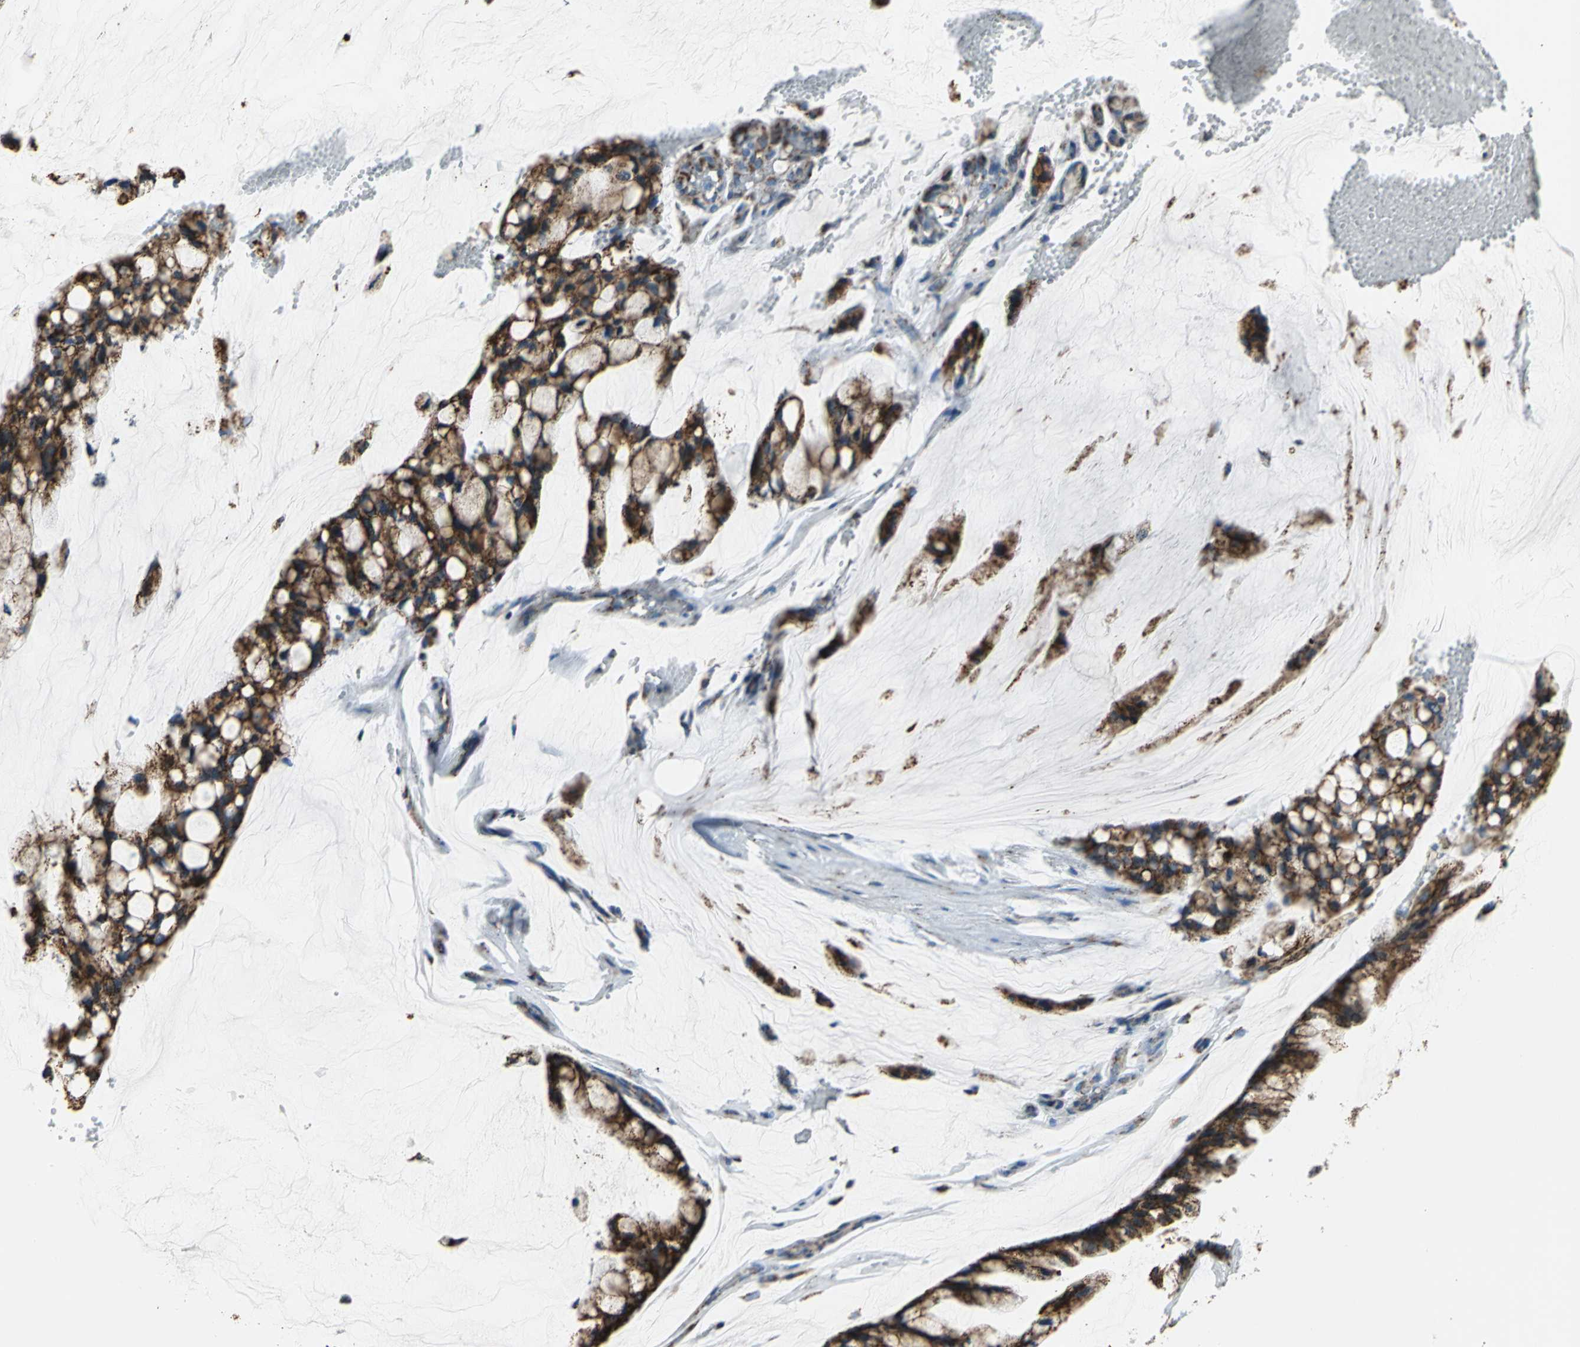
{"staining": {"intensity": "strong", "quantity": ">75%", "location": "cytoplasmic/membranous"}, "tissue": "ovarian cancer", "cell_type": "Tumor cells", "image_type": "cancer", "snomed": [{"axis": "morphology", "description": "Cystadenocarcinoma, mucinous, NOS"}, {"axis": "topography", "description": "Ovary"}], "caption": "An immunohistochemistry (IHC) micrograph of tumor tissue is shown. Protein staining in brown shows strong cytoplasmic/membranous positivity in ovarian cancer within tumor cells.", "gene": "NTRK1", "patient": {"sex": "female", "age": 39}}